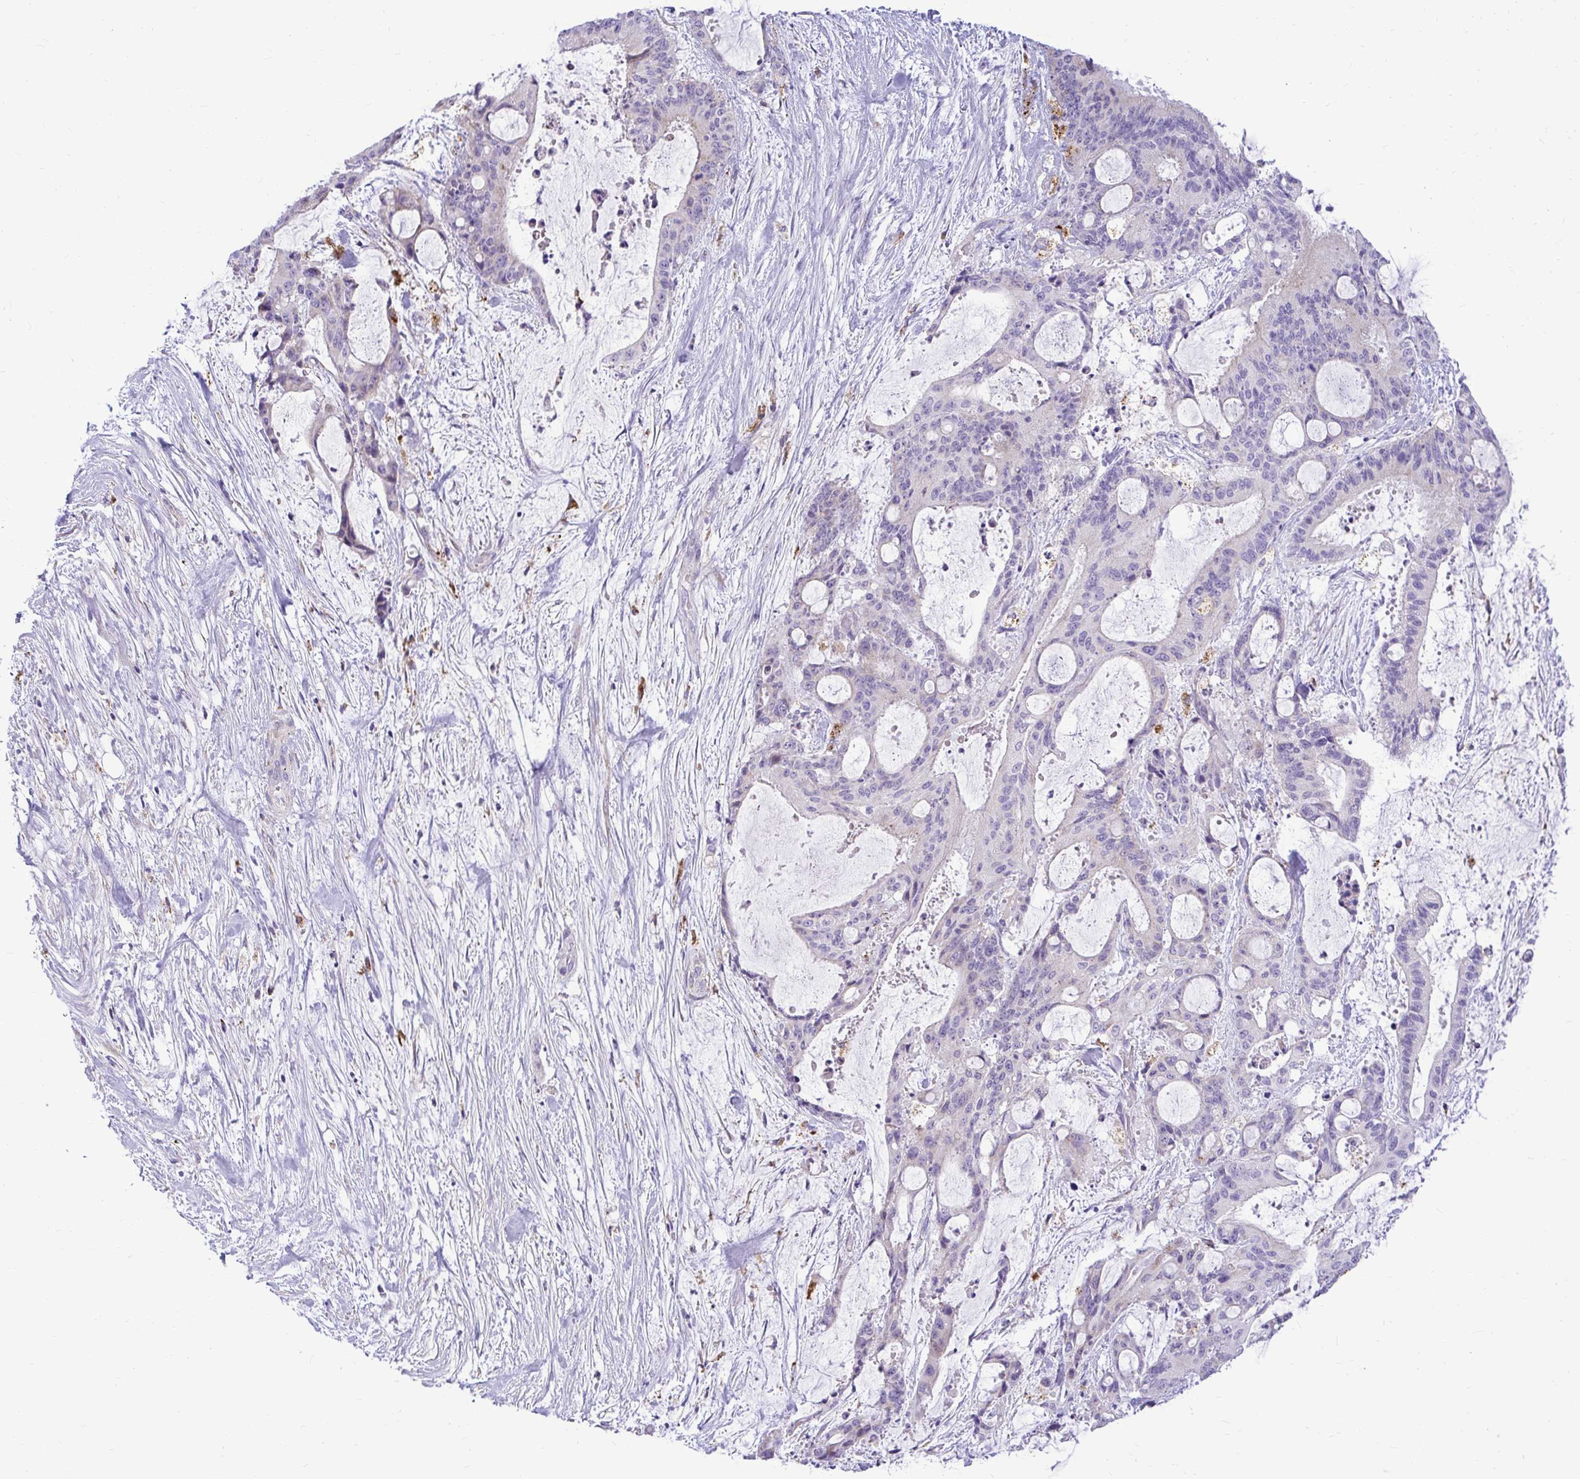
{"staining": {"intensity": "negative", "quantity": "none", "location": "none"}, "tissue": "liver cancer", "cell_type": "Tumor cells", "image_type": "cancer", "snomed": [{"axis": "morphology", "description": "Normal tissue, NOS"}, {"axis": "morphology", "description": "Cholangiocarcinoma"}, {"axis": "topography", "description": "Liver"}, {"axis": "topography", "description": "Peripheral nerve tissue"}], "caption": "A micrograph of liver cancer stained for a protein reveals no brown staining in tumor cells. (Immunohistochemistry, brightfield microscopy, high magnification).", "gene": "PKN3", "patient": {"sex": "female", "age": 73}}